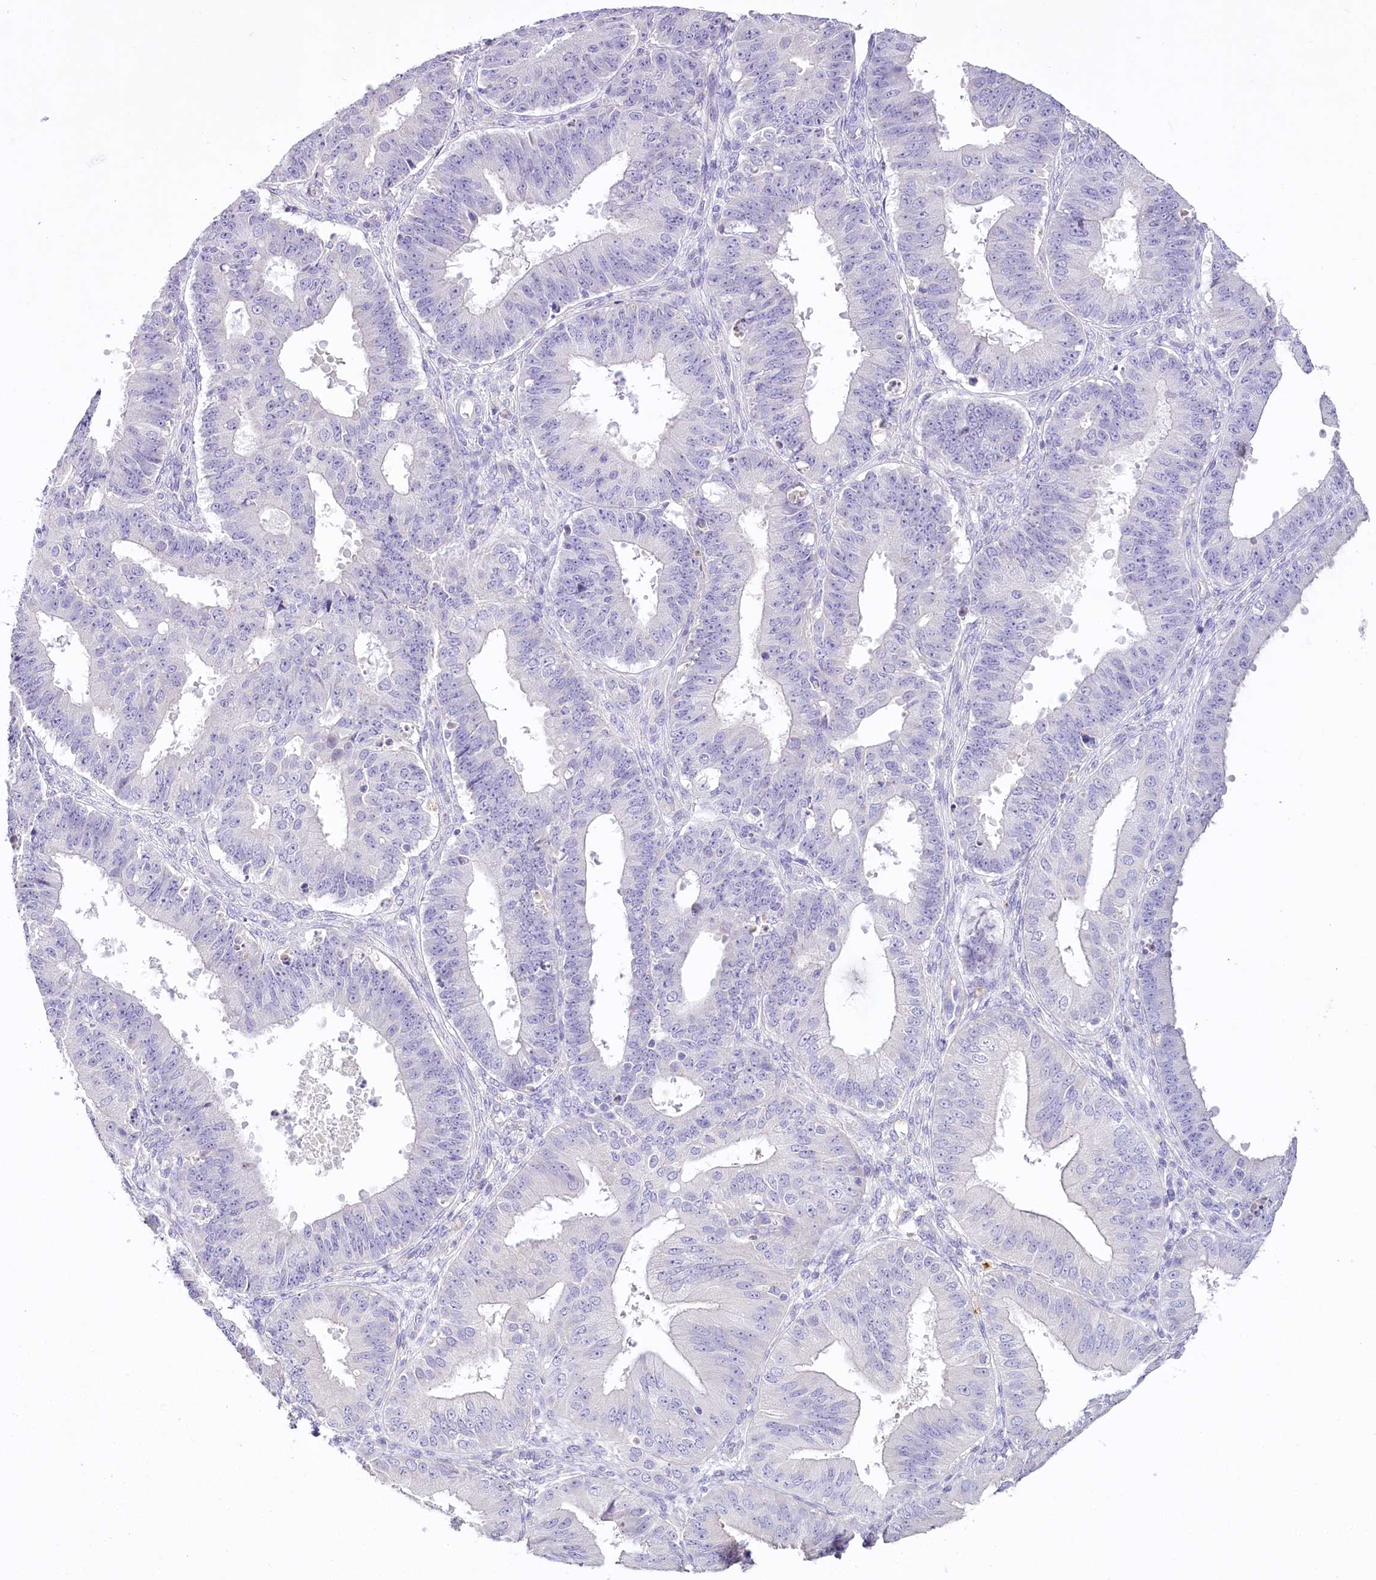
{"staining": {"intensity": "negative", "quantity": "none", "location": "none"}, "tissue": "ovarian cancer", "cell_type": "Tumor cells", "image_type": "cancer", "snomed": [{"axis": "morphology", "description": "Carcinoma, endometroid"}, {"axis": "topography", "description": "Appendix"}, {"axis": "topography", "description": "Ovary"}], "caption": "Immunohistochemistry (IHC) micrograph of neoplastic tissue: endometroid carcinoma (ovarian) stained with DAB (3,3'-diaminobenzidine) reveals no significant protein expression in tumor cells.", "gene": "HPD", "patient": {"sex": "female", "age": 42}}